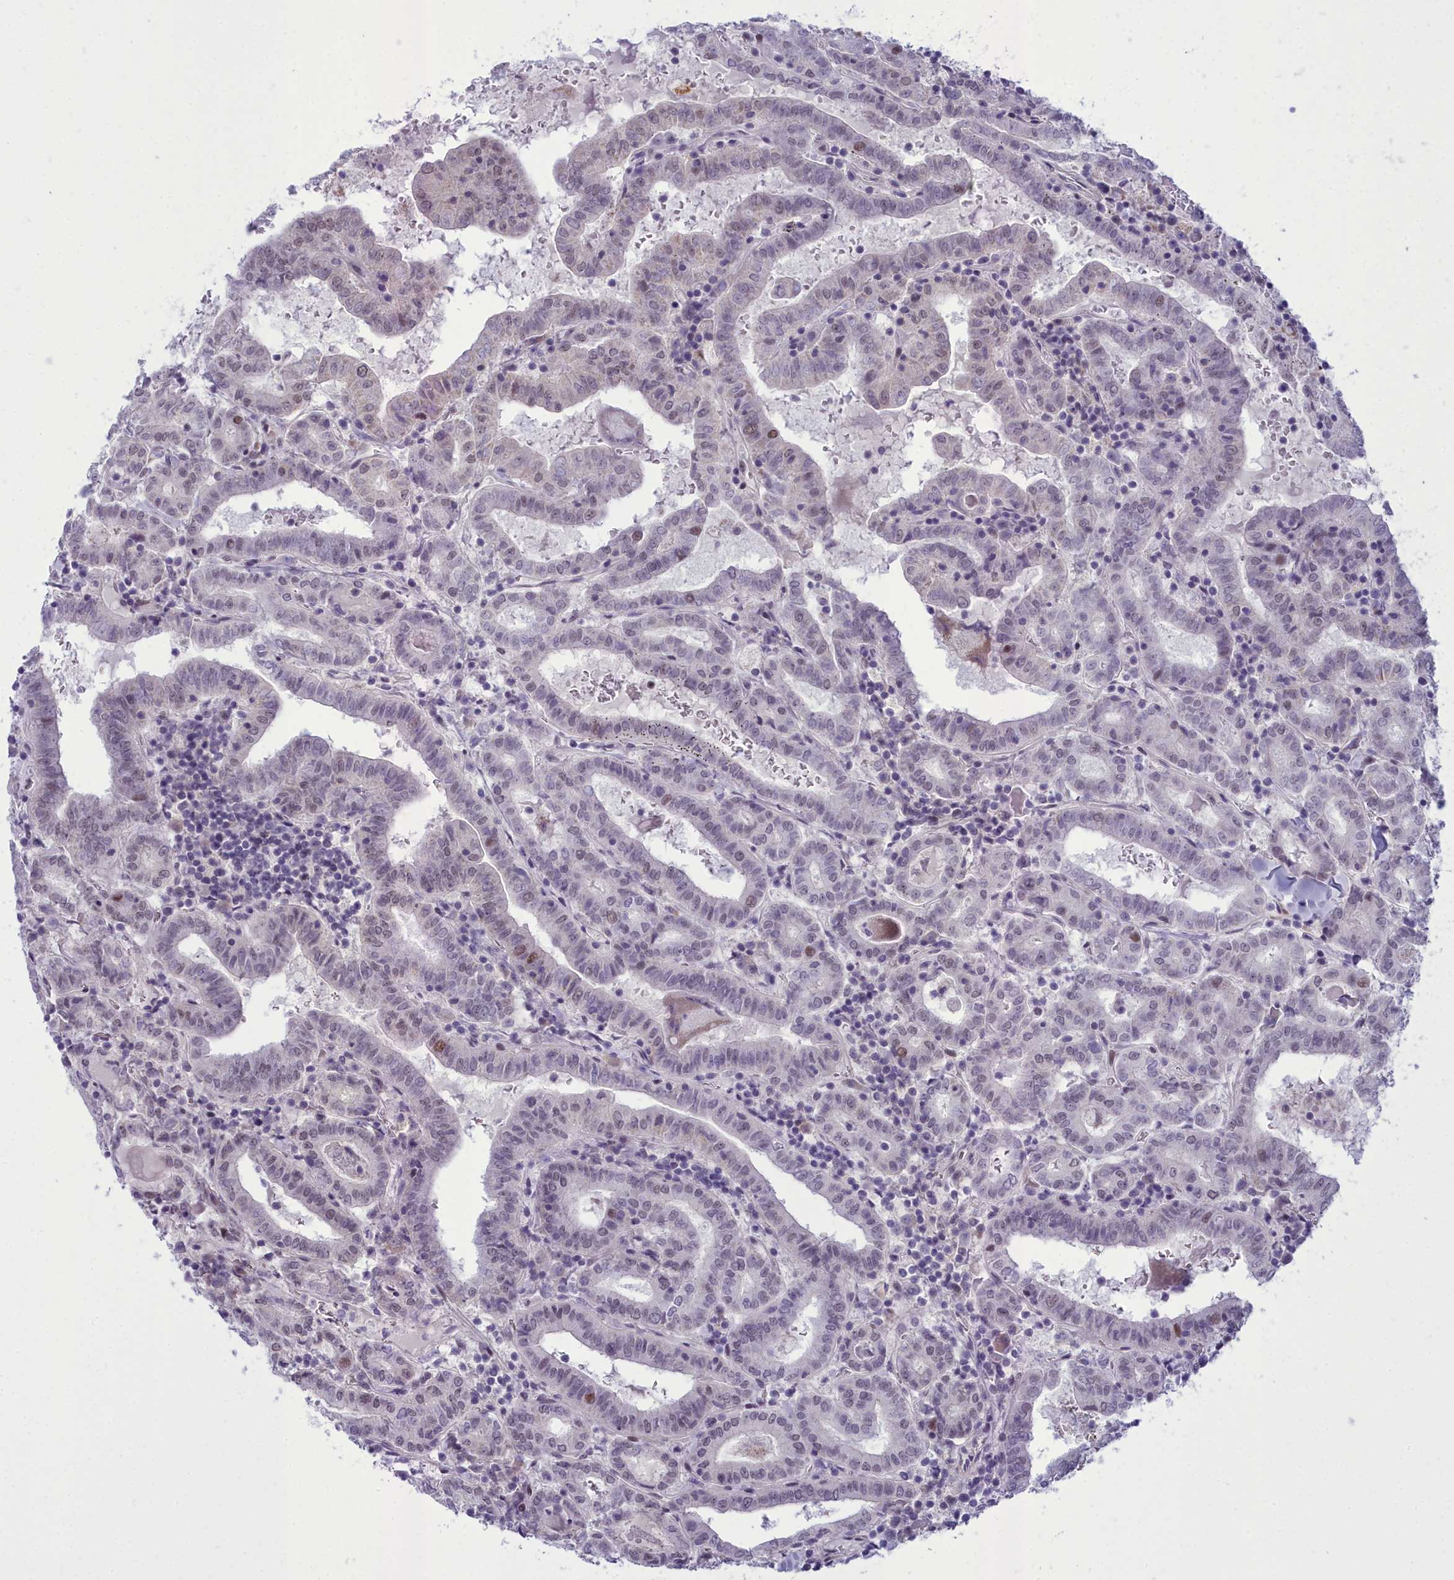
{"staining": {"intensity": "moderate", "quantity": "<25%", "location": "nuclear"}, "tissue": "thyroid cancer", "cell_type": "Tumor cells", "image_type": "cancer", "snomed": [{"axis": "morphology", "description": "Papillary adenocarcinoma, NOS"}, {"axis": "topography", "description": "Thyroid gland"}], "caption": "This image shows immunohistochemistry staining of human thyroid cancer (papillary adenocarcinoma), with low moderate nuclear expression in approximately <25% of tumor cells.", "gene": "CEACAM19", "patient": {"sex": "female", "age": 72}}